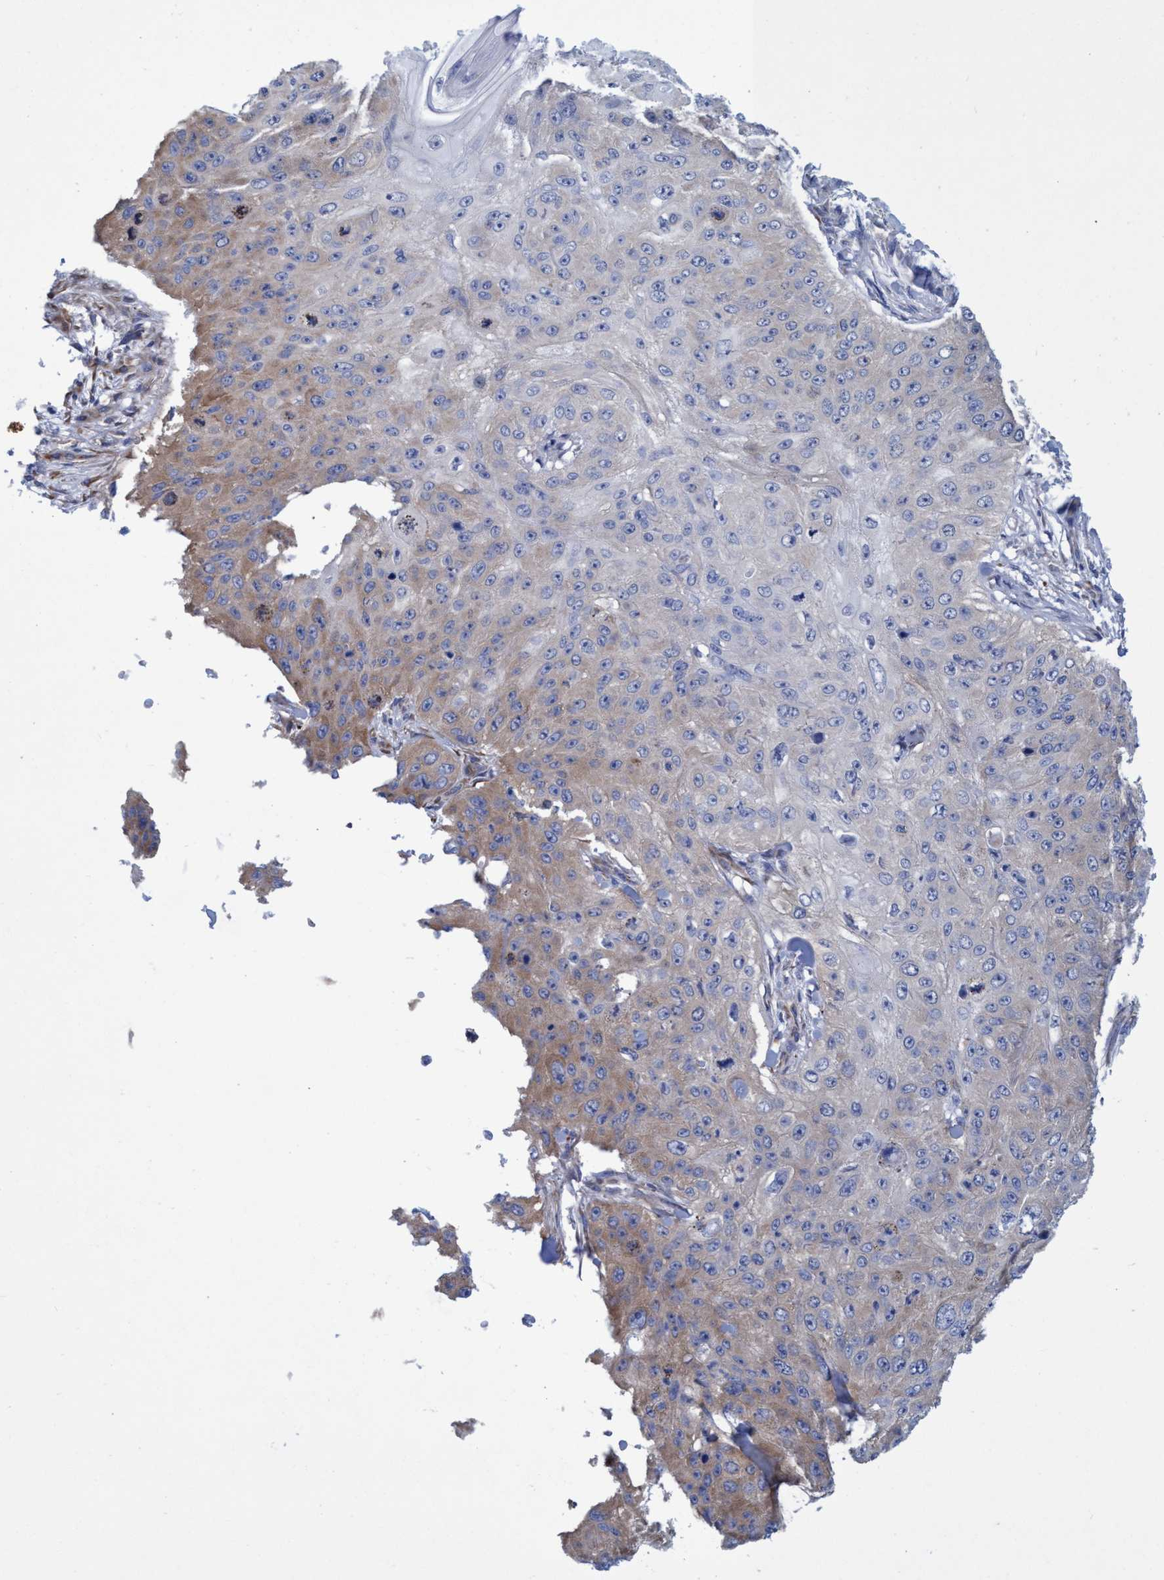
{"staining": {"intensity": "moderate", "quantity": "<25%", "location": "cytoplasmic/membranous"}, "tissue": "skin cancer", "cell_type": "Tumor cells", "image_type": "cancer", "snomed": [{"axis": "morphology", "description": "Squamous cell carcinoma, NOS"}, {"axis": "topography", "description": "Skin"}], "caption": "A micrograph showing moderate cytoplasmic/membranous positivity in about <25% of tumor cells in squamous cell carcinoma (skin), as visualized by brown immunohistochemical staining.", "gene": "R3HCC1", "patient": {"sex": "female", "age": 80}}